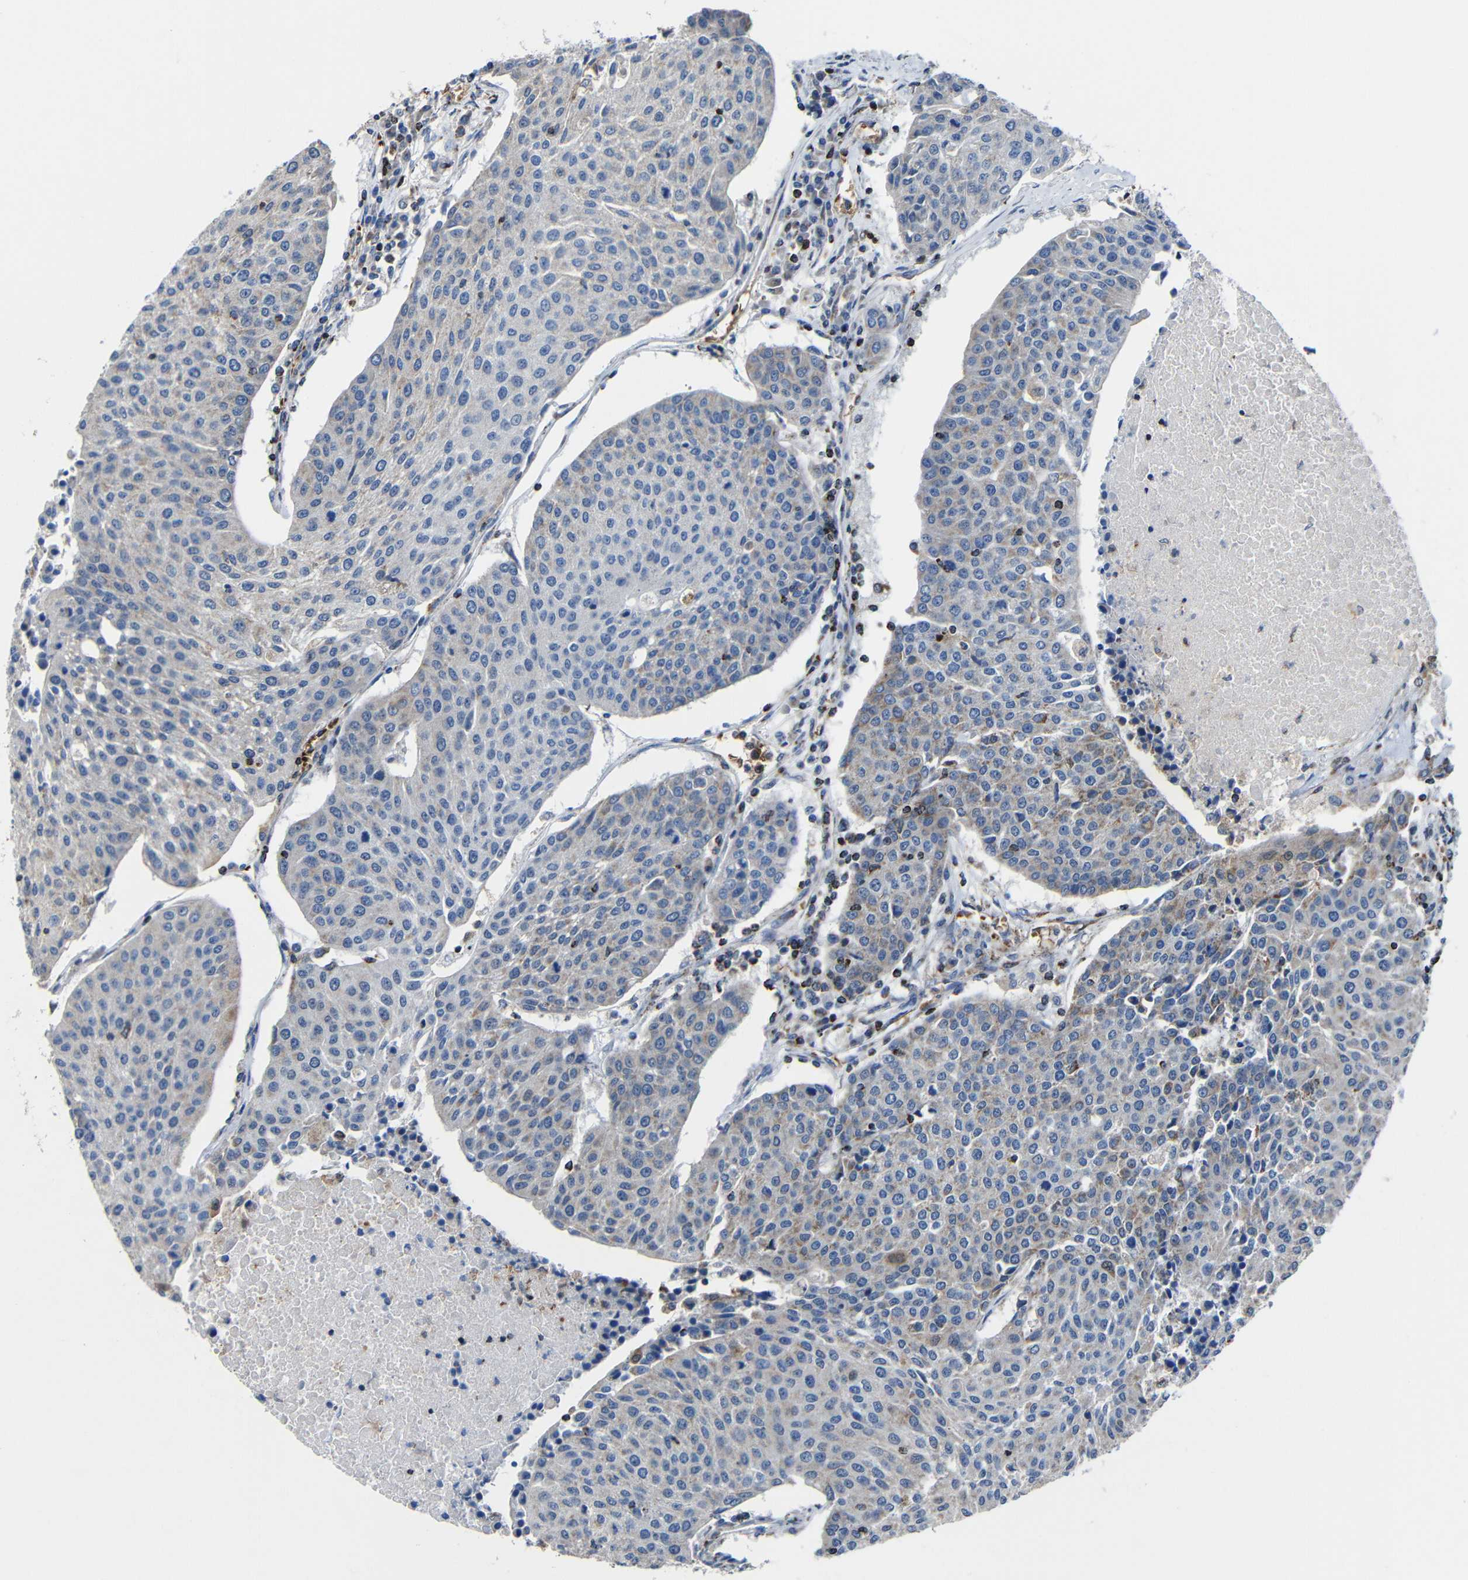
{"staining": {"intensity": "weak", "quantity": "<25%", "location": "cytoplasmic/membranous"}, "tissue": "urothelial cancer", "cell_type": "Tumor cells", "image_type": "cancer", "snomed": [{"axis": "morphology", "description": "Urothelial carcinoma, High grade"}, {"axis": "topography", "description": "Urinary bladder"}], "caption": "Histopathology image shows no protein staining in tumor cells of urothelial carcinoma (high-grade) tissue.", "gene": "CA5B", "patient": {"sex": "female", "age": 85}}